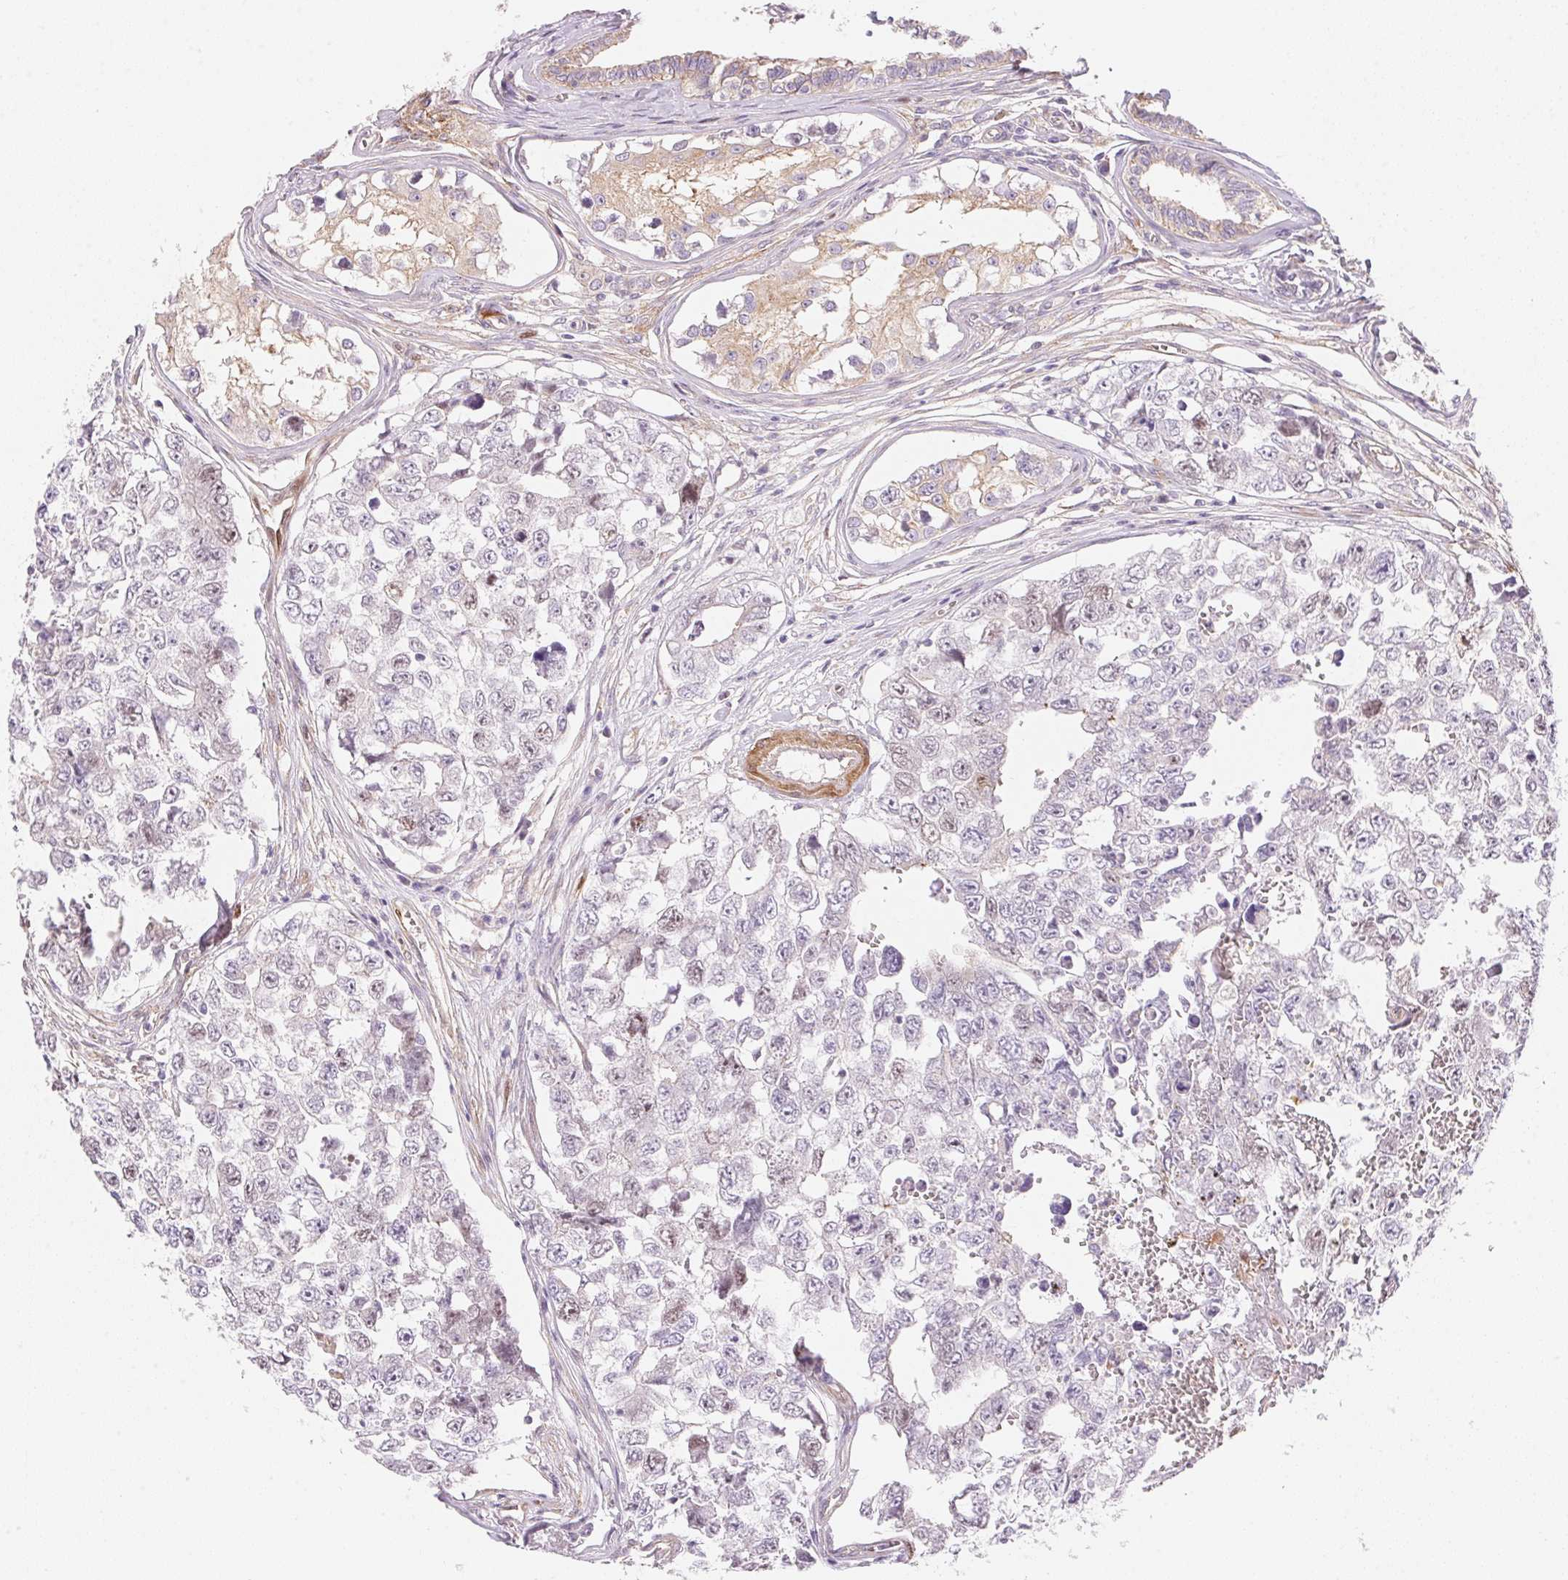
{"staining": {"intensity": "negative", "quantity": "none", "location": "none"}, "tissue": "testis cancer", "cell_type": "Tumor cells", "image_type": "cancer", "snomed": [{"axis": "morphology", "description": "Carcinoma, Embryonal, NOS"}, {"axis": "topography", "description": "Testis"}], "caption": "This is an IHC histopathology image of human testis cancer. There is no expression in tumor cells.", "gene": "SMTN", "patient": {"sex": "male", "age": 18}}